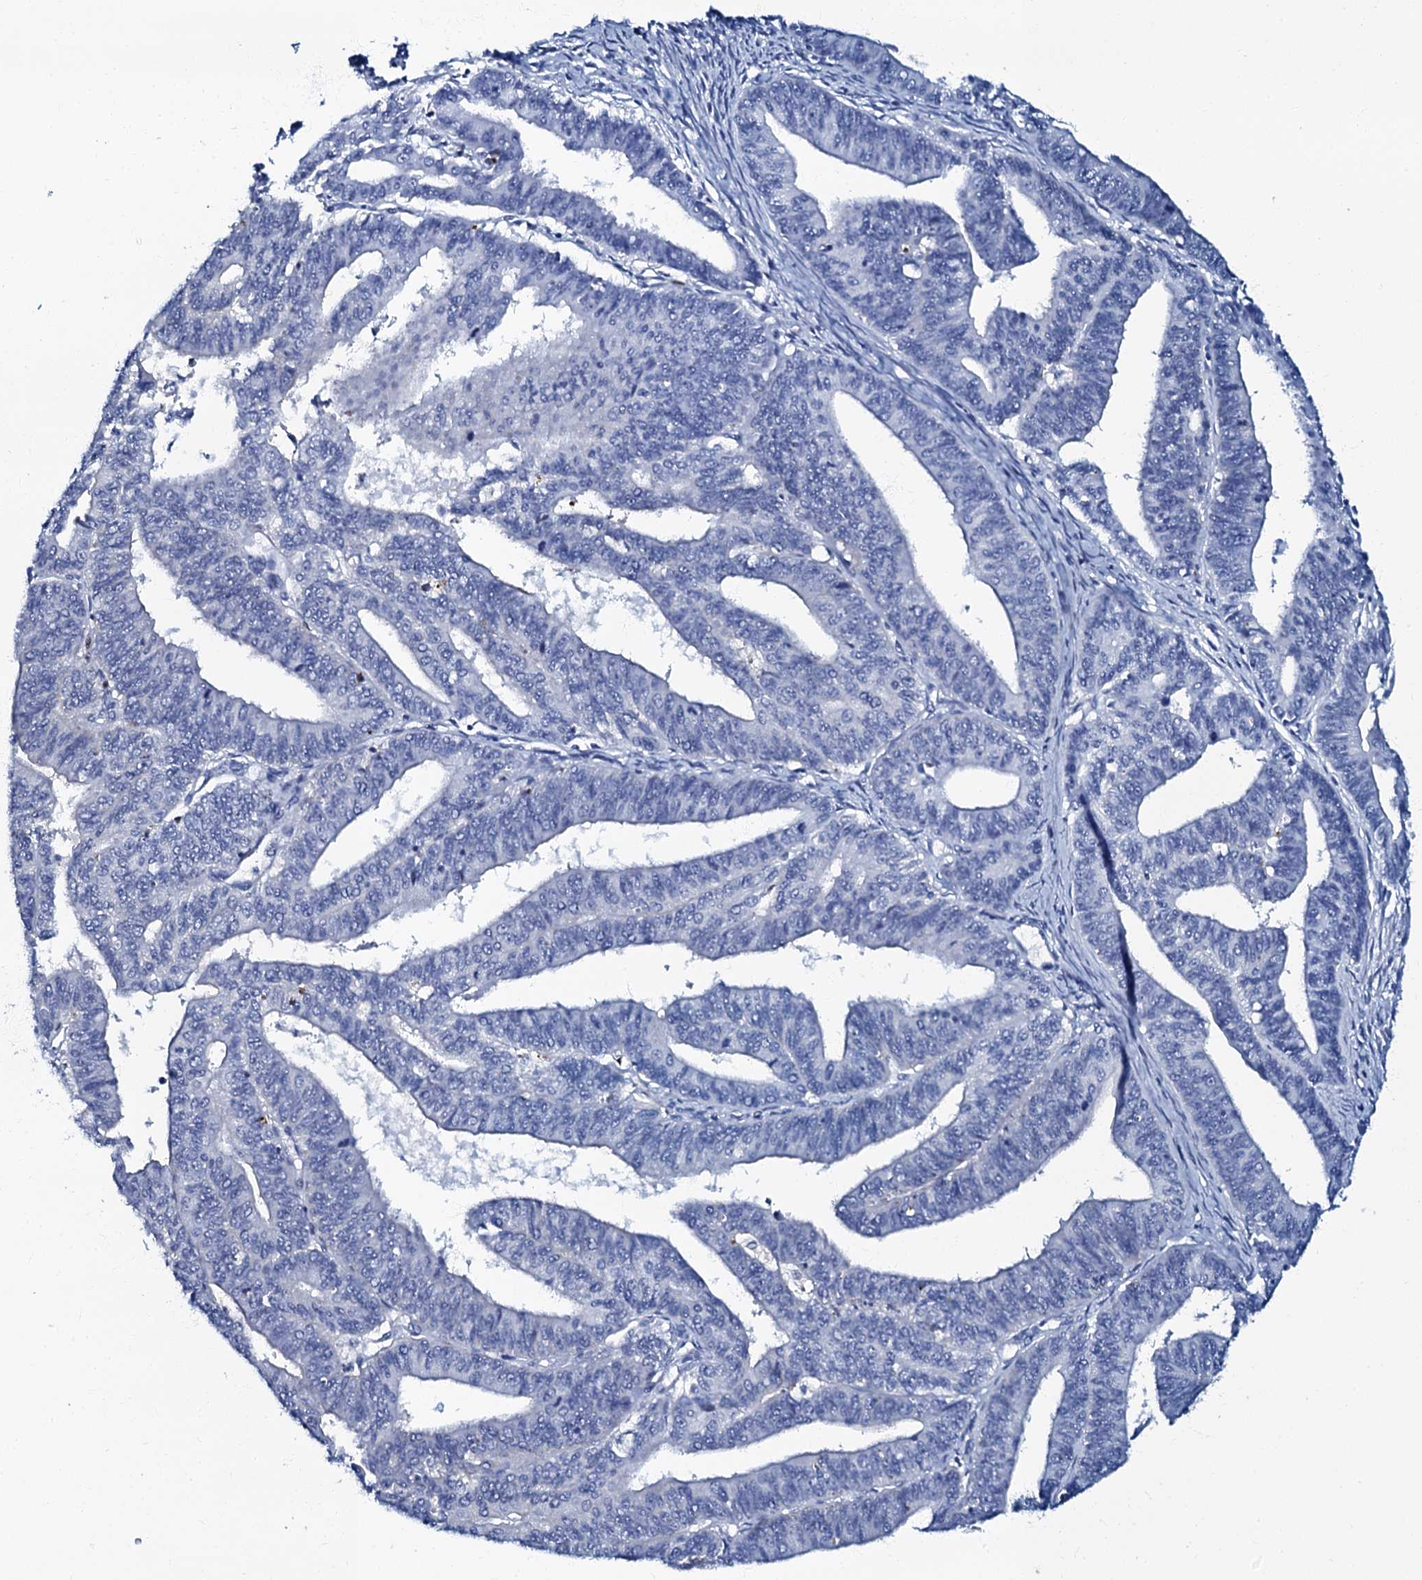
{"staining": {"intensity": "strong", "quantity": "<25%", "location": "nuclear"}, "tissue": "endometrial cancer", "cell_type": "Tumor cells", "image_type": "cancer", "snomed": [{"axis": "morphology", "description": "Adenocarcinoma, NOS"}, {"axis": "topography", "description": "Endometrium"}], "caption": "Strong nuclear positivity for a protein is present in approximately <25% of tumor cells of endometrial adenocarcinoma using immunohistochemistry.", "gene": "MFSD5", "patient": {"sex": "female", "age": 73}}